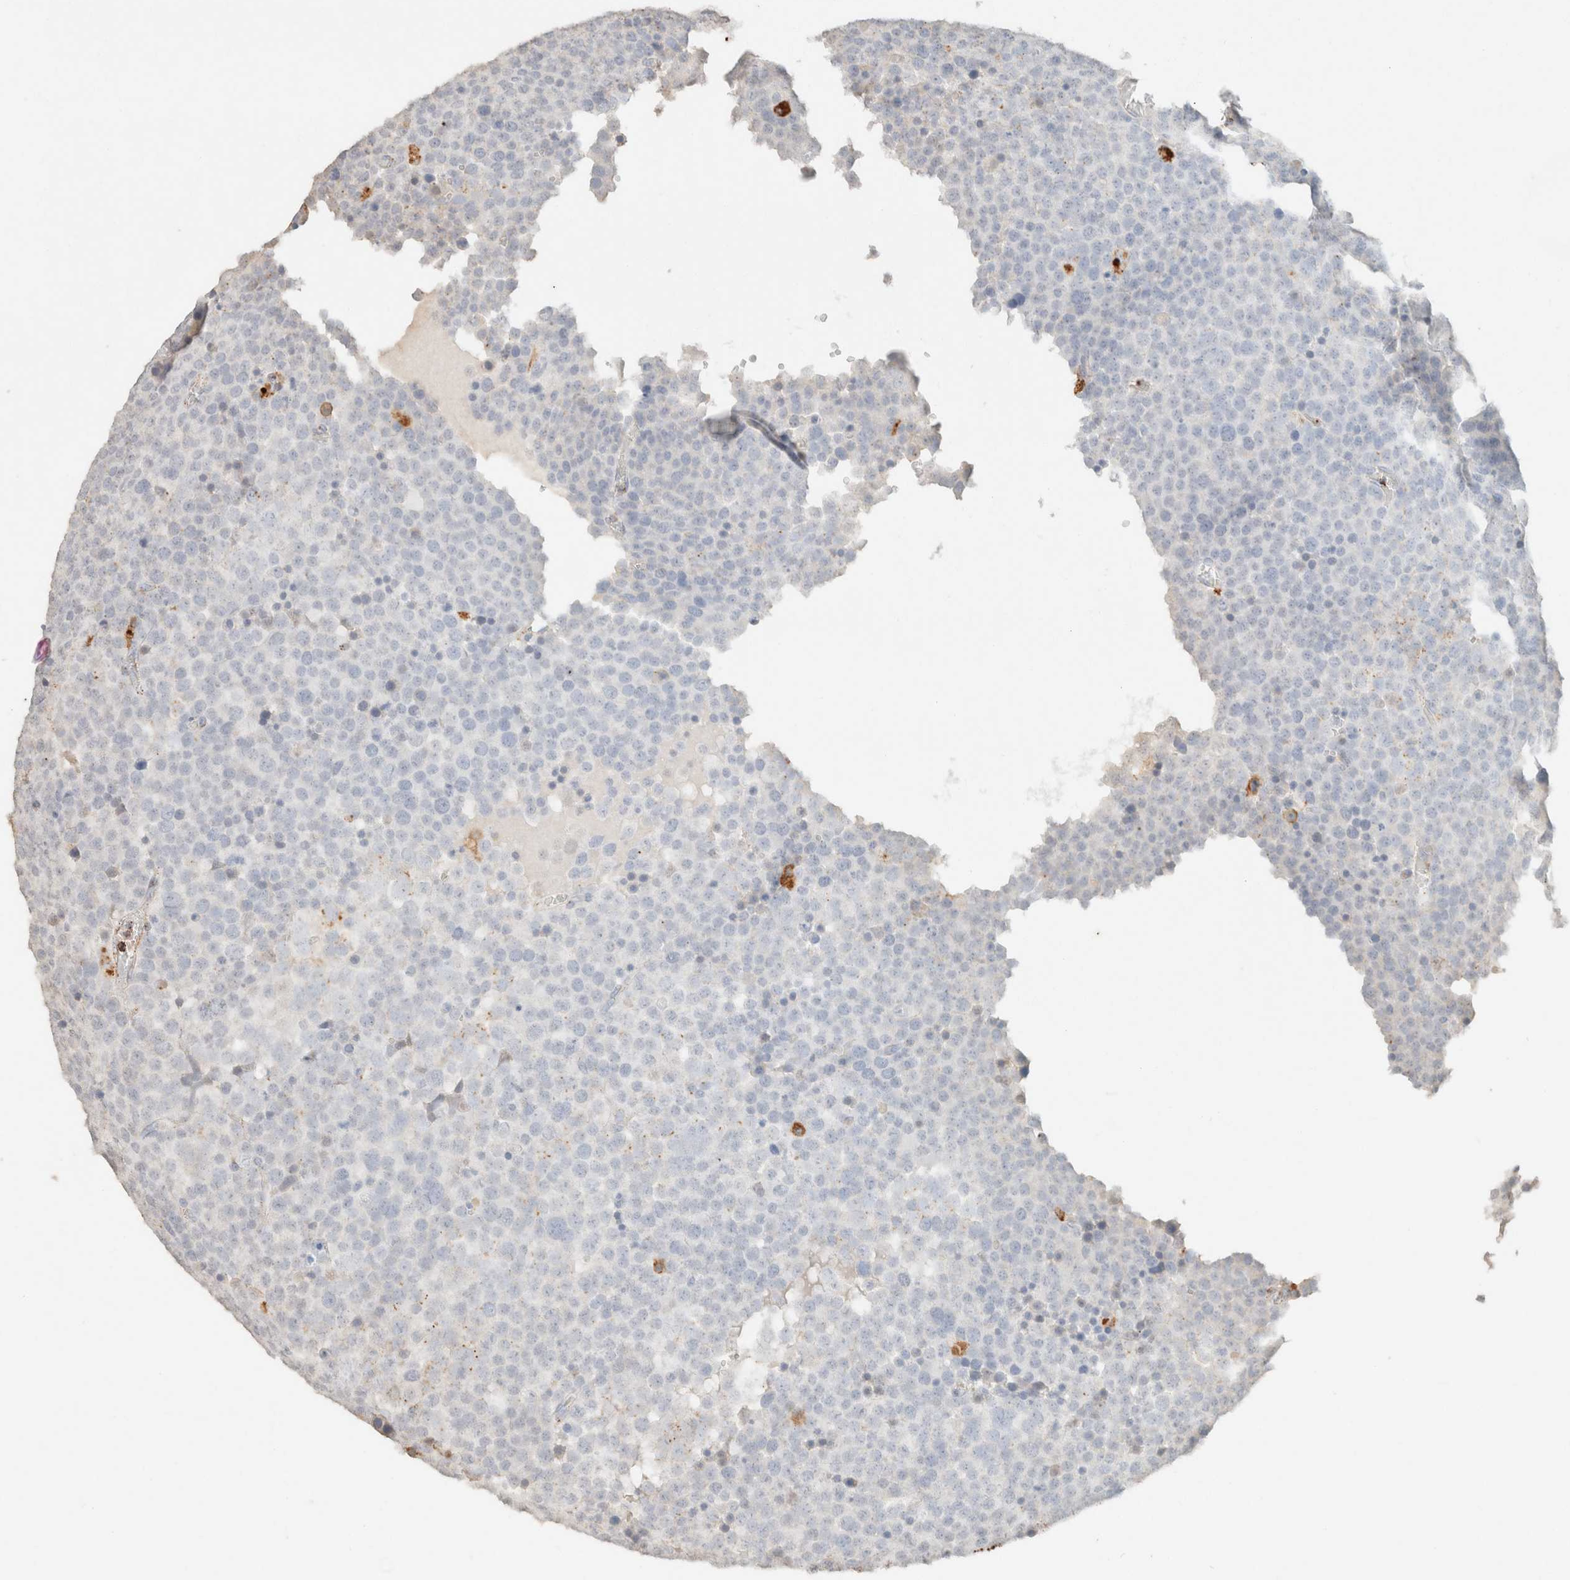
{"staining": {"intensity": "negative", "quantity": "none", "location": "none"}, "tissue": "testis cancer", "cell_type": "Tumor cells", "image_type": "cancer", "snomed": [{"axis": "morphology", "description": "Seminoma, NOS"}, {"axis": "topography", "description": "Testis"}], "caption": "Tumor cells show no significant protein expression in testis cancer (seminoma).", "gene": "CTSC", "patient": {"sex": "male", "age": 71}}